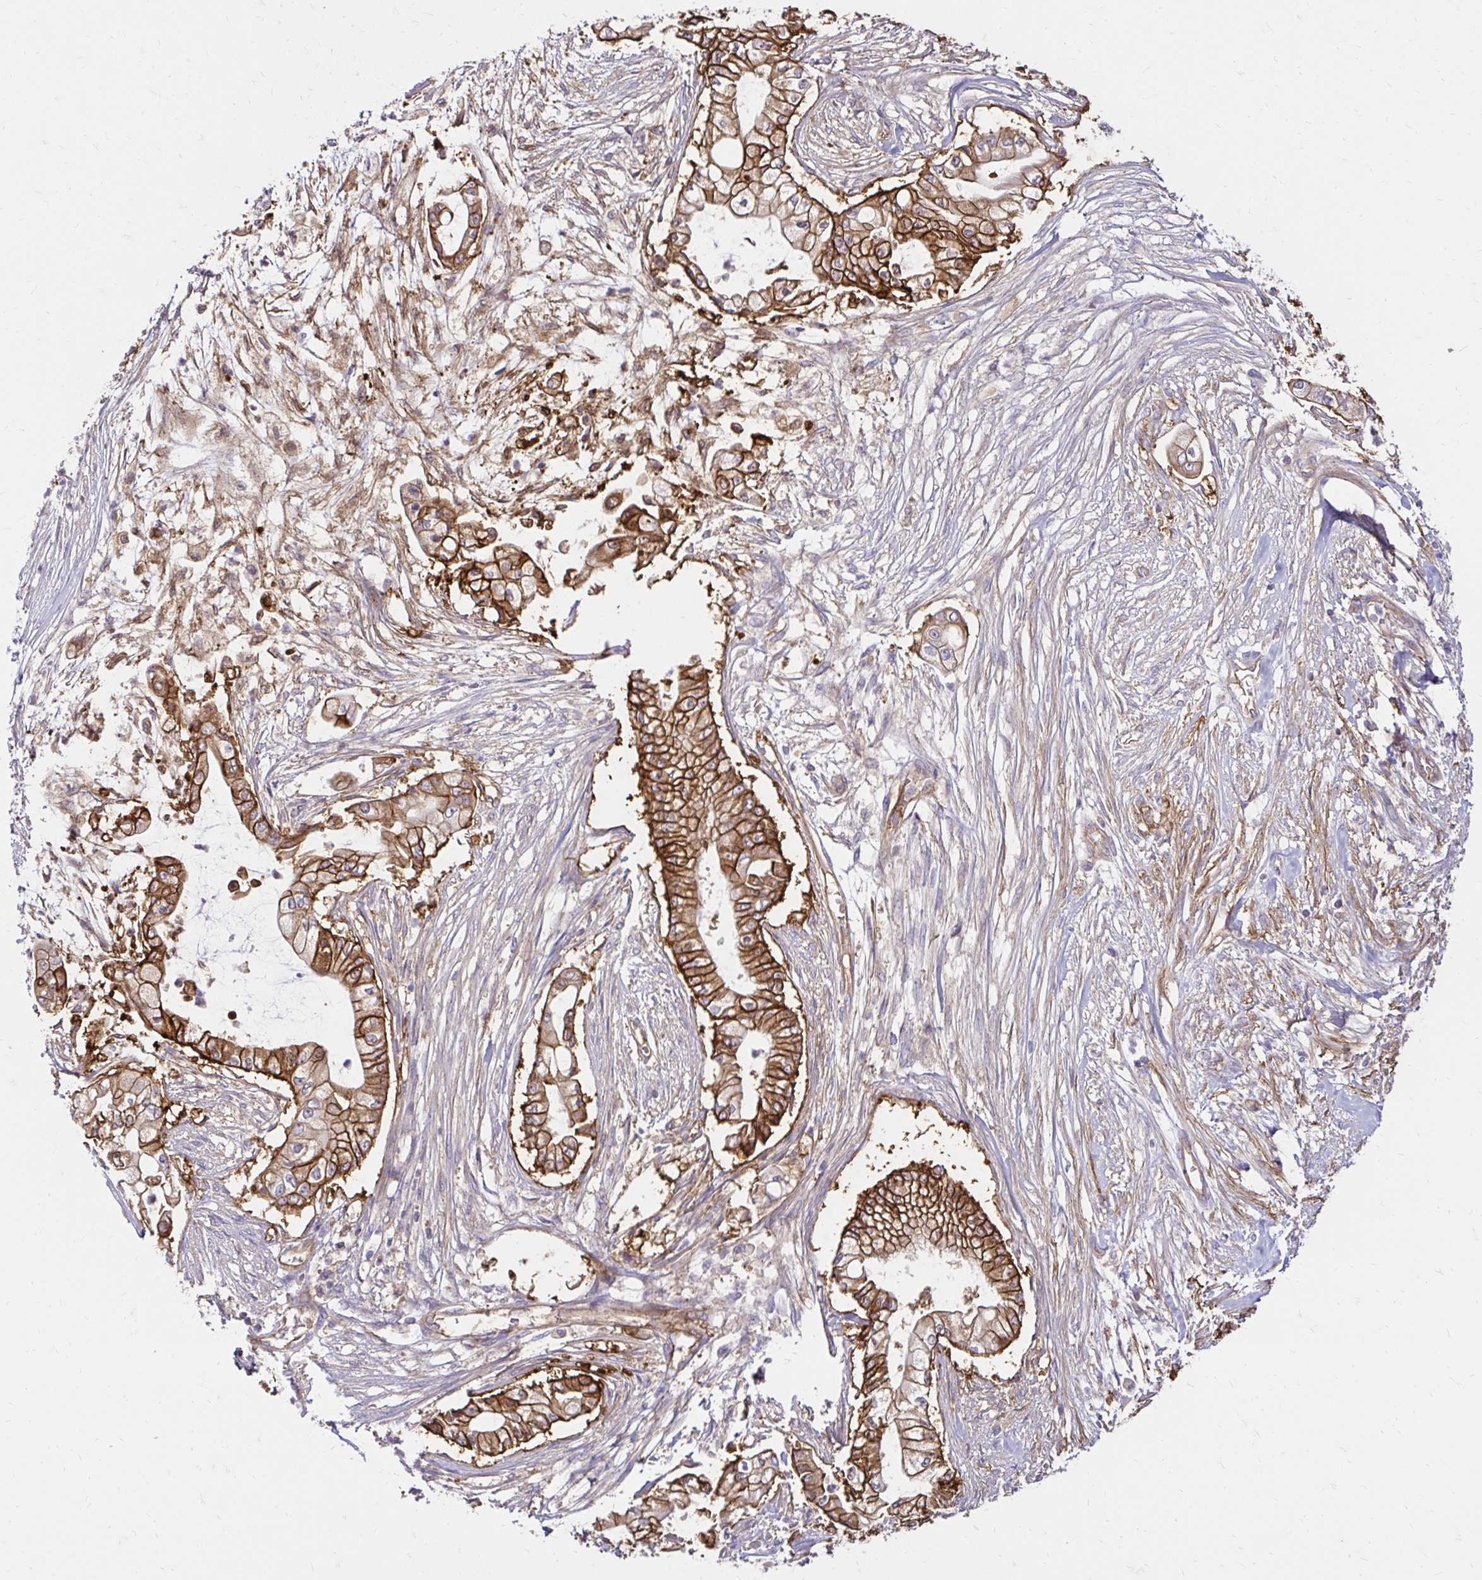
{"staining": {"intensity": "strong", "quantity": ">75%", "location": "cytoplasmic/membranous"}, "tissue": "pancreatic cancer", "cell_type": "Tumor cells", "image_type": "cancer", "snomed": [{"axis": "morphology", "description": "Adenocarcinoma, NOS"}, {"axis": "topography", "description": "Pancreas"}], "caption": "High-power microscopy captured an IHC image of pancreatic cancer (adenocarcinoma), revealing strong cytoplasmic/membranous staining in approximately >75% of tumor cells. The protein is shown in brown color, while the nuclei are stained blue.", "gene": "ITGA2", "patient": {"sex": "female", "age": 69}}